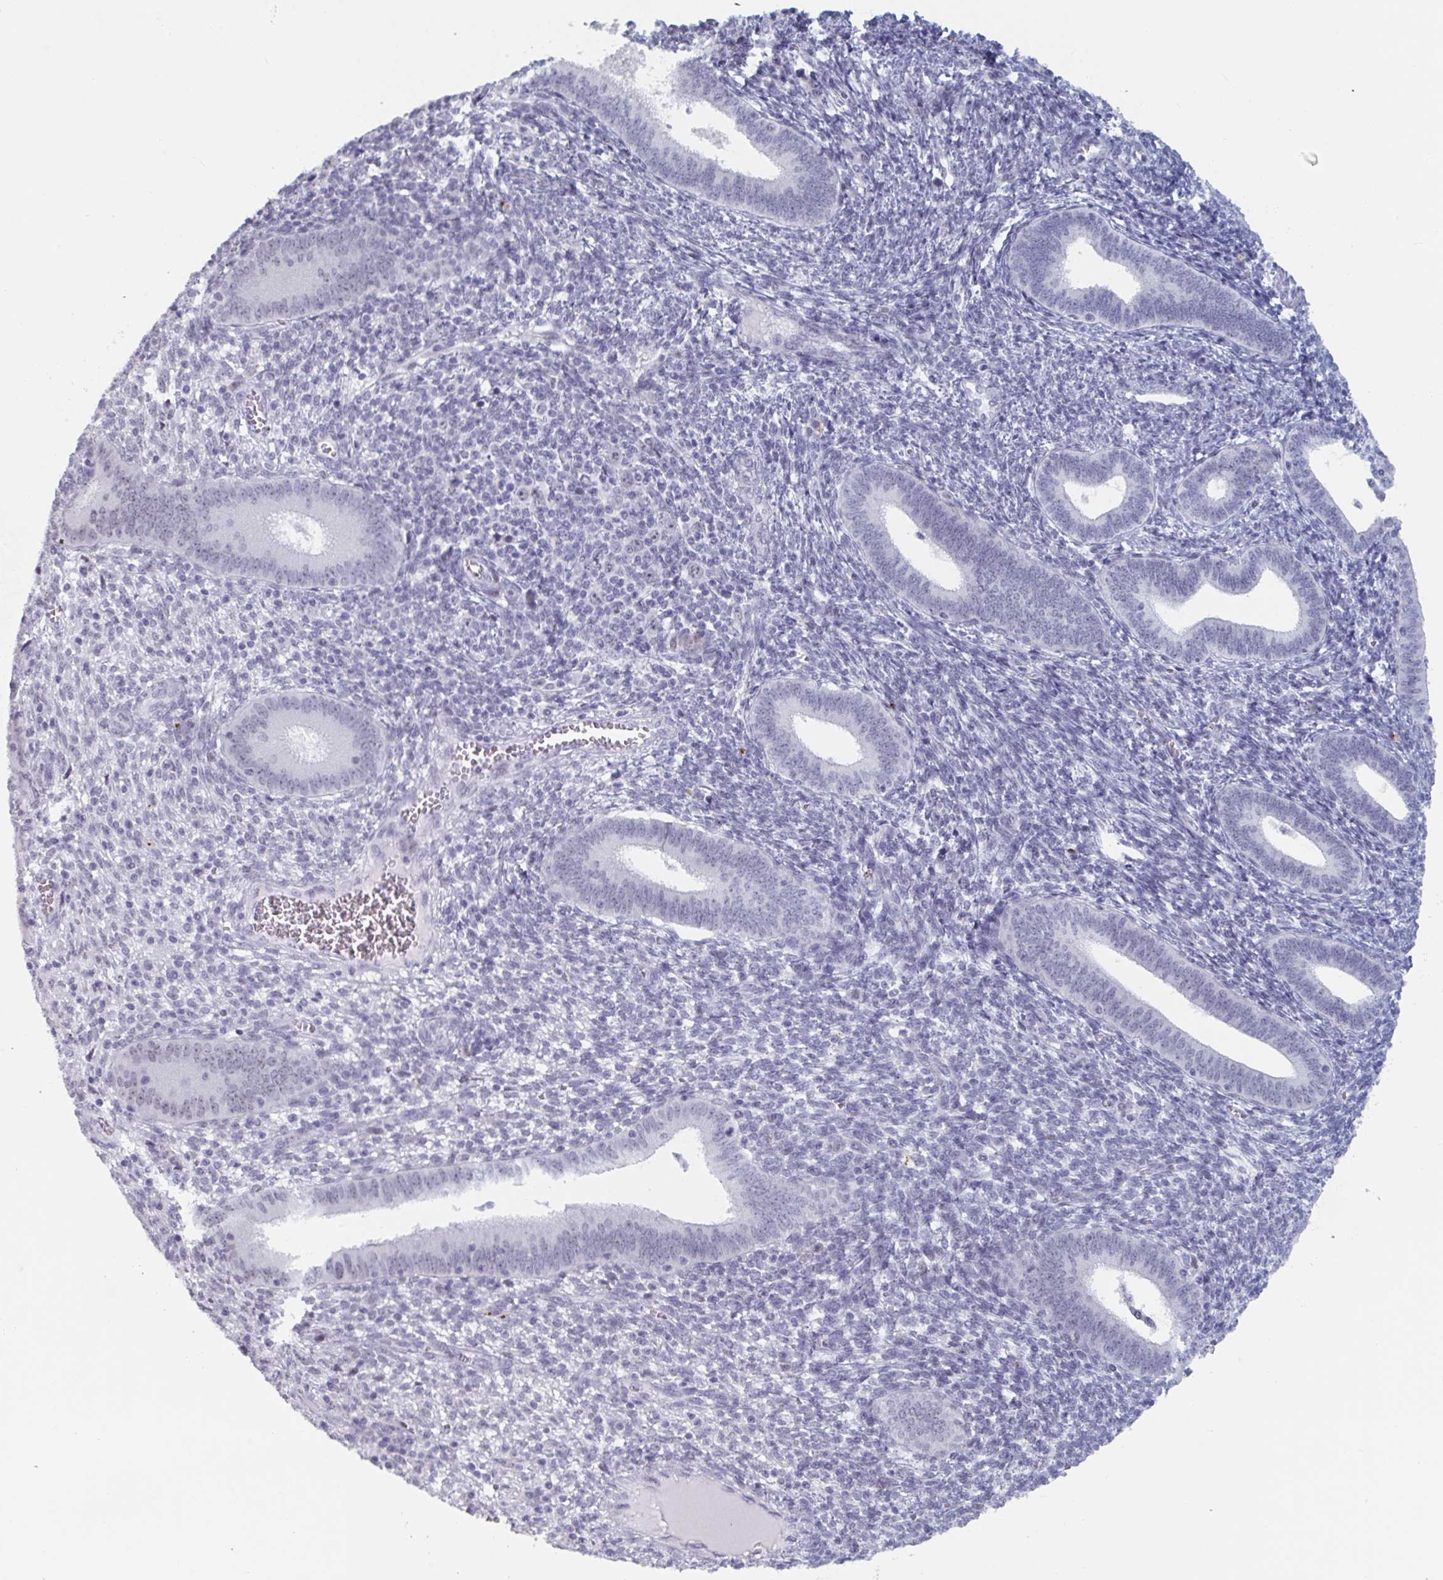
{"staining": {"intensity": "negative", "quantity": "none", "location": "none"}, "tissue": "endometrium", "cell_type": "Cells in endometrial stroma", "image_type": "normal", "snomed": [{"axis": "morphology", "description": "Normal tissue, NOS"}, {"axis": "topography", "description": "Endometrium"}], "caption": "The micrograph reveals no staining of cells in endometrial stroma in unremarkable endometrium.", "gene": "NR1H2", "patient": {"sex": "female", "age": 41}}